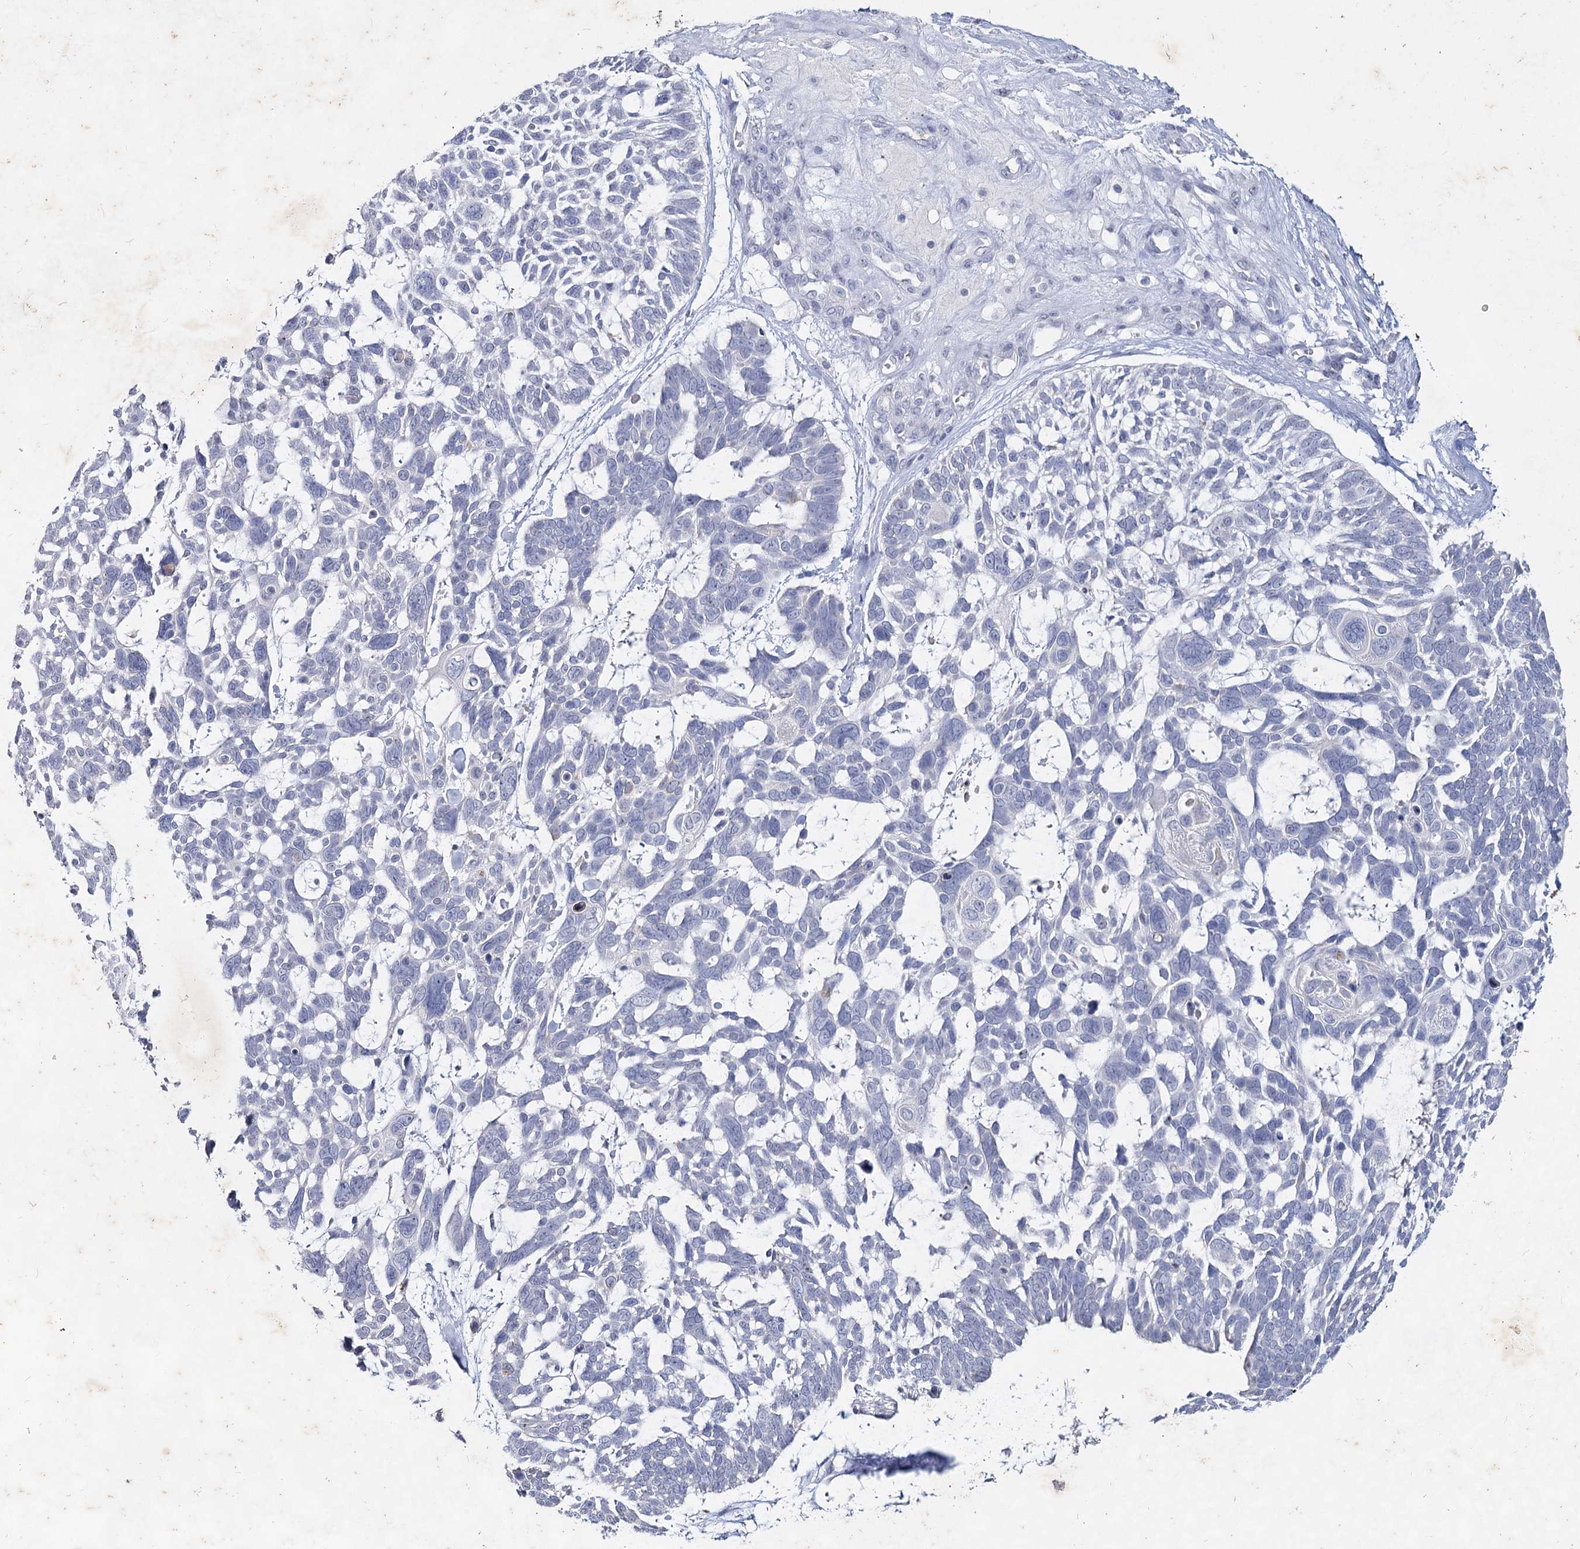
{"staining": {"intensity": "negative", "quantity": "none", "location": "none"}, "tissue": "skin cancer", "cell_type": "Tumor cells", "image_type": "cancer", "snomed": [{"axis": "morphology", "description": "Basal cell carcinoma"}, {"axis": "topography", "description": "Skin"}], "caption": "Histopathology image shows no significant protein expression in tumor cells of skin basal cell carcinoma.", "gene": "CCDC73", "patient": {"sex": "male", "age": 88}}